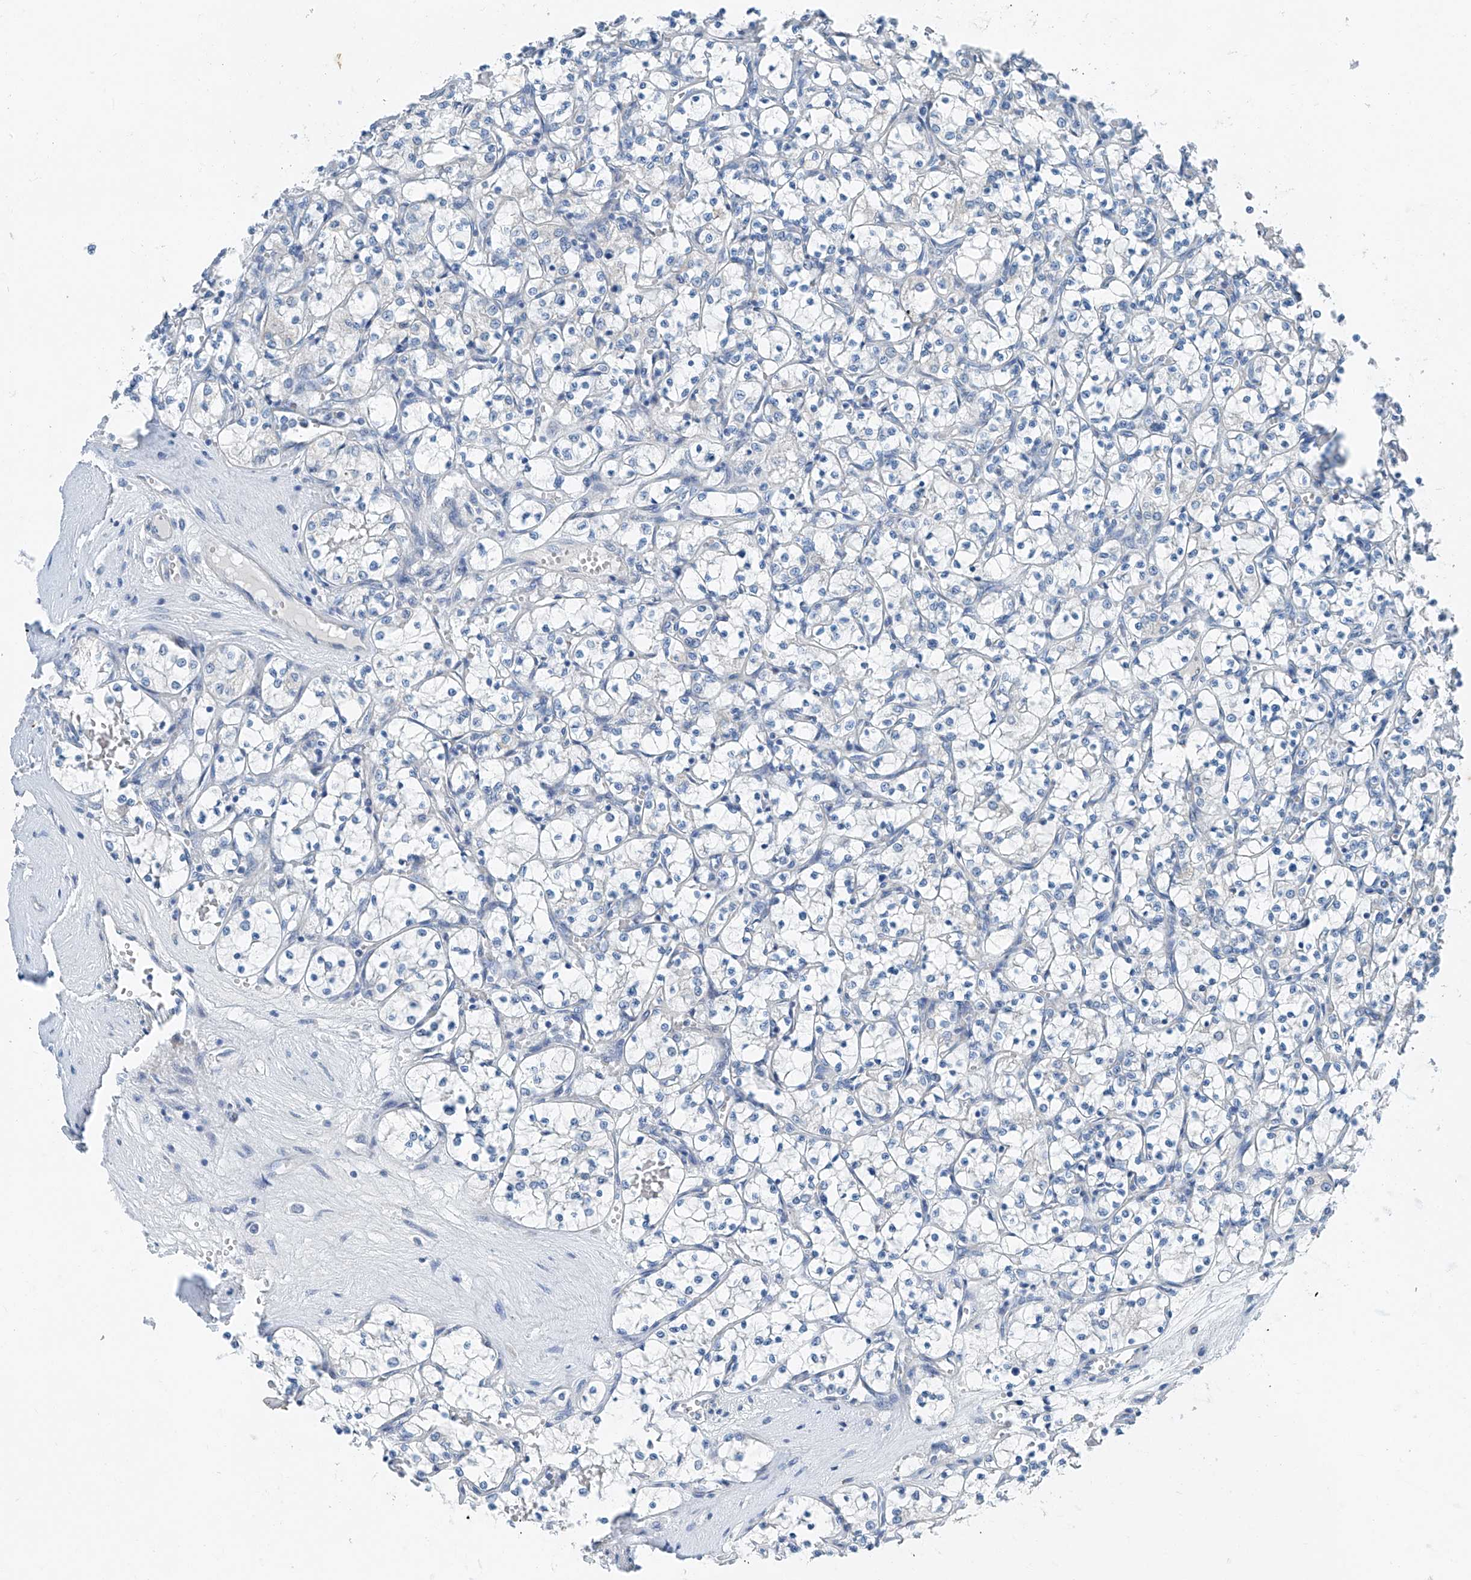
{"staining": {"intensity": "negative", "quantity": "none", "location": "none"}, "tissue": "renal cancer", "cell_type": "Tumor cells", "image_type": "cancer", "snomed": [{"axis": "morphology", "description": "Adenocarcinoma, NOS"}, {"axis": "topography", "description": "Kidney"}], "caption": "Immunohistochemistry (IHC) of renal cancer exhibits no expression in tumor cells.", "gene": "MDGA1", "patient": {"sex": "female", "age": 69}}